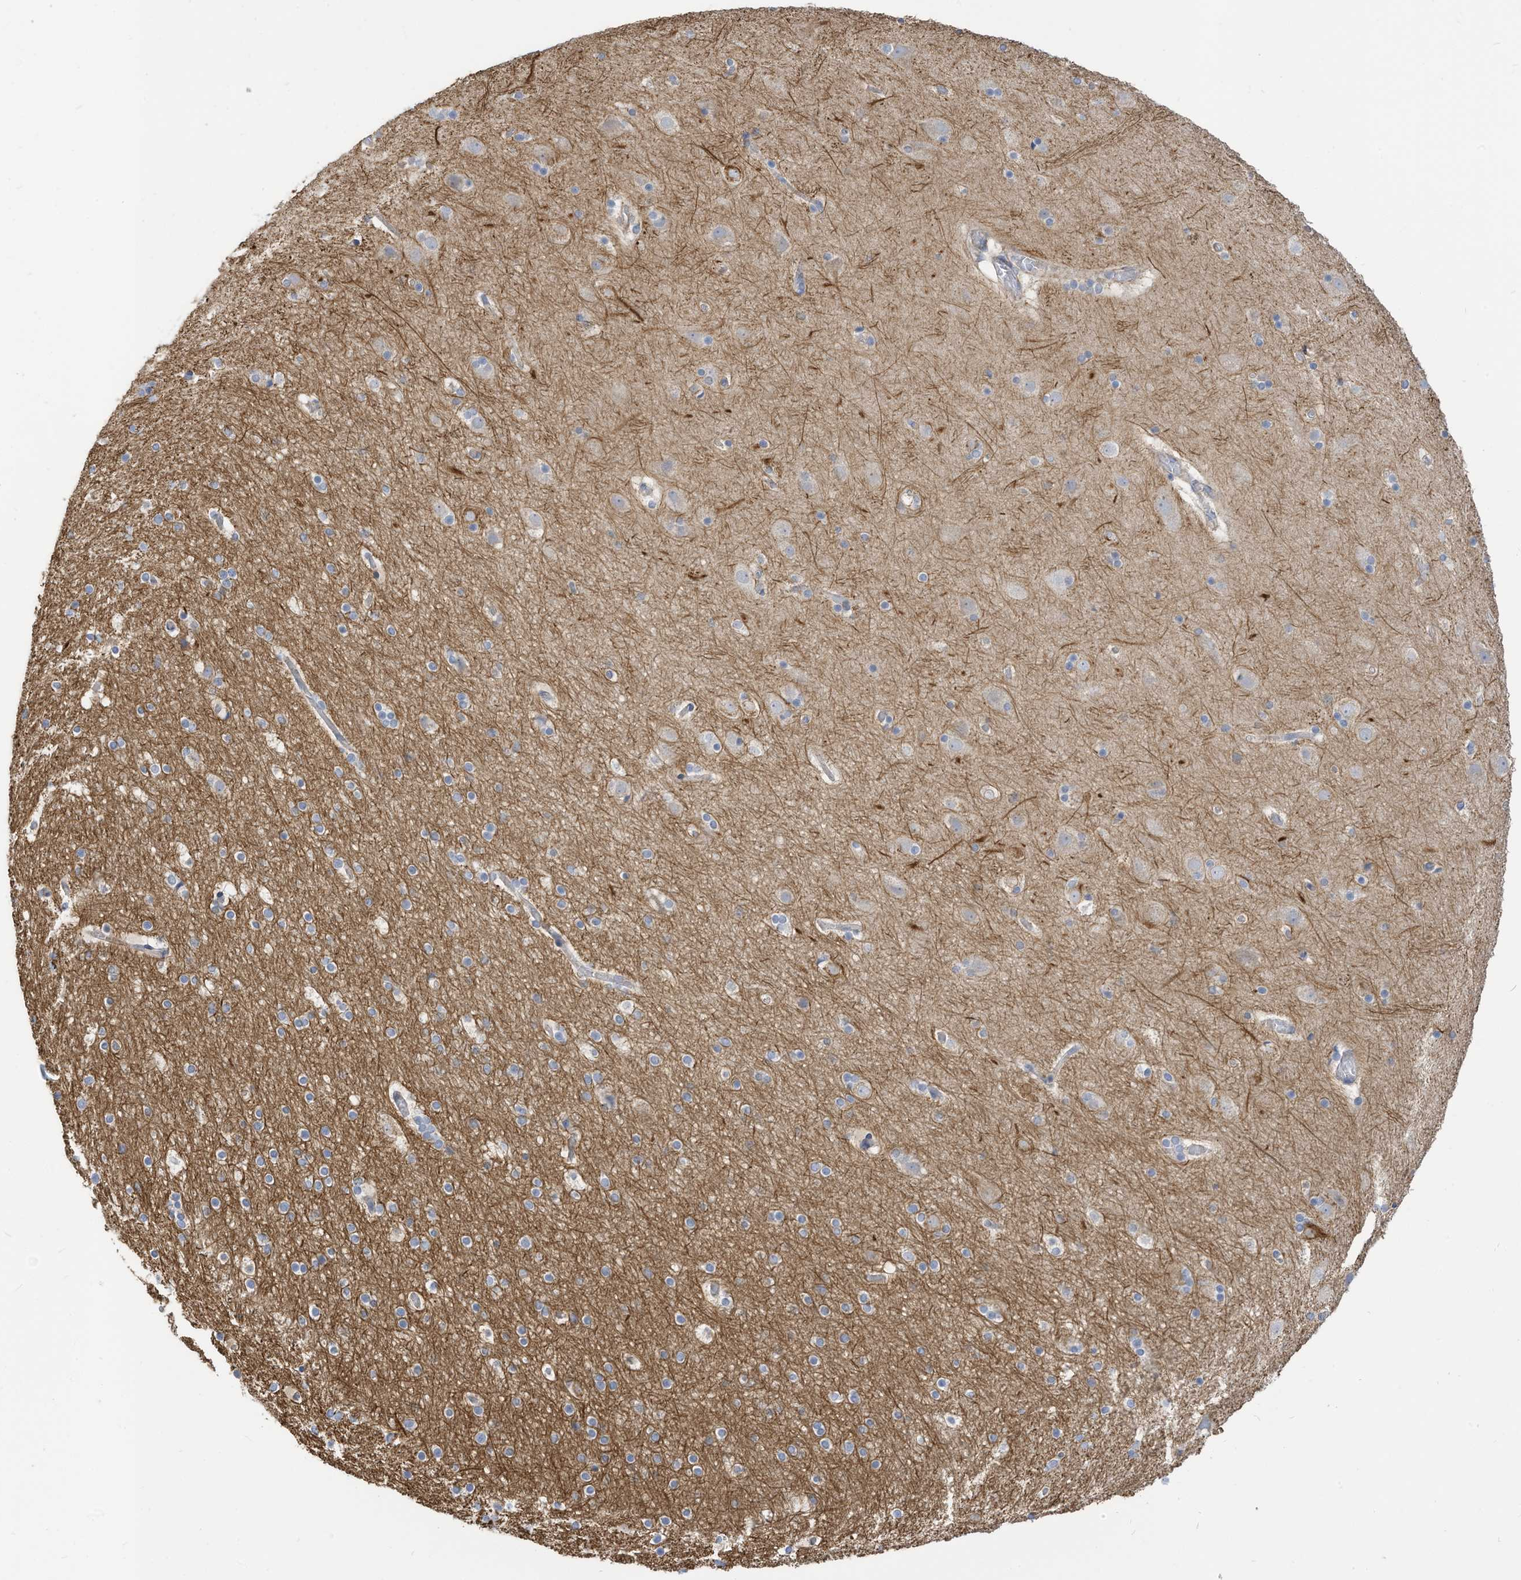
{"staining": {"intensity": "weak", "quantity": "25%-75%", "location": "cytoplasmic/membranous"}, "tissue": "cerebral cortex", "cell_type": "Endothelial cells", "image_type": "normal", "snomed": [{"axis": "morphology", "description": "Normal tissue, NOS"}, {"axis": "topography", "description": "Cerebral cortex"}], "caption": "Immunohistochemistry (DAB) staining of unremarkable human cerebral cortex shows weak cytoplasmic/membranous protein expression in about 25%-75% of endothelial cells.", "gene": "GTPBP2", "patient": {"sex": "male", "age": 57}}